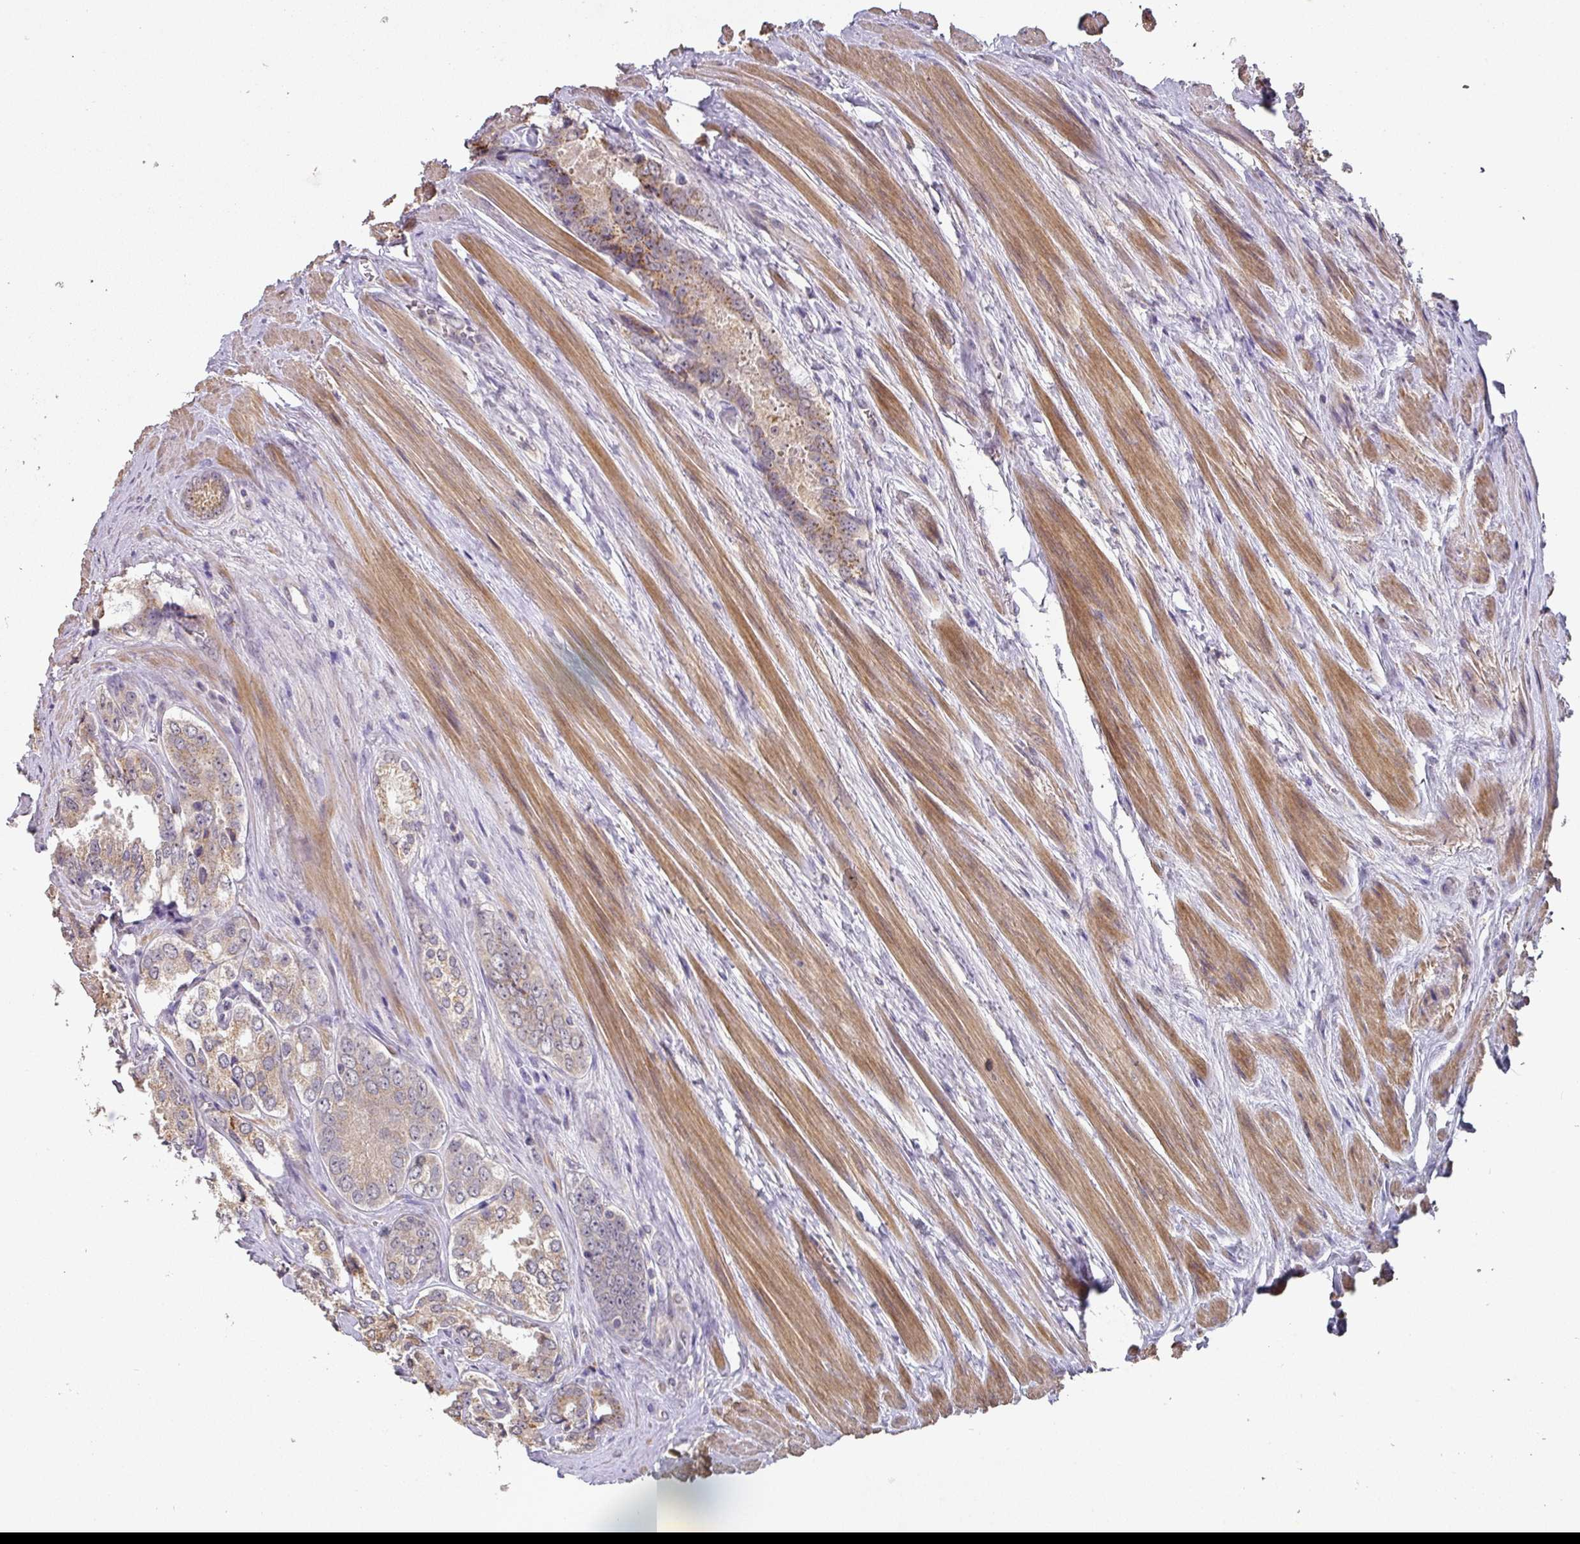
{"staining": {"intensity": "moderate", "quantity": "25%-75%", "location": "cytoplasmic/membranous"}, "tissue": "prostate cancer", "cell_type": "Tumor cells", "image_type": "cancer", "snomed": [{"axis": "morphology", "description": "Adenocarcinoma, Low grade"}, {"axis": "topography", "description": "Prostate"}], "caption": "Adenocarcinoma (low-grade) (prostate) stained with a brown dye shows moderate cytoplasmic/membranous positive staining in about 25%-75% of tumor cells.", "gene": "ACVR2B", "patient": {"sex": "male", "age": 68}}